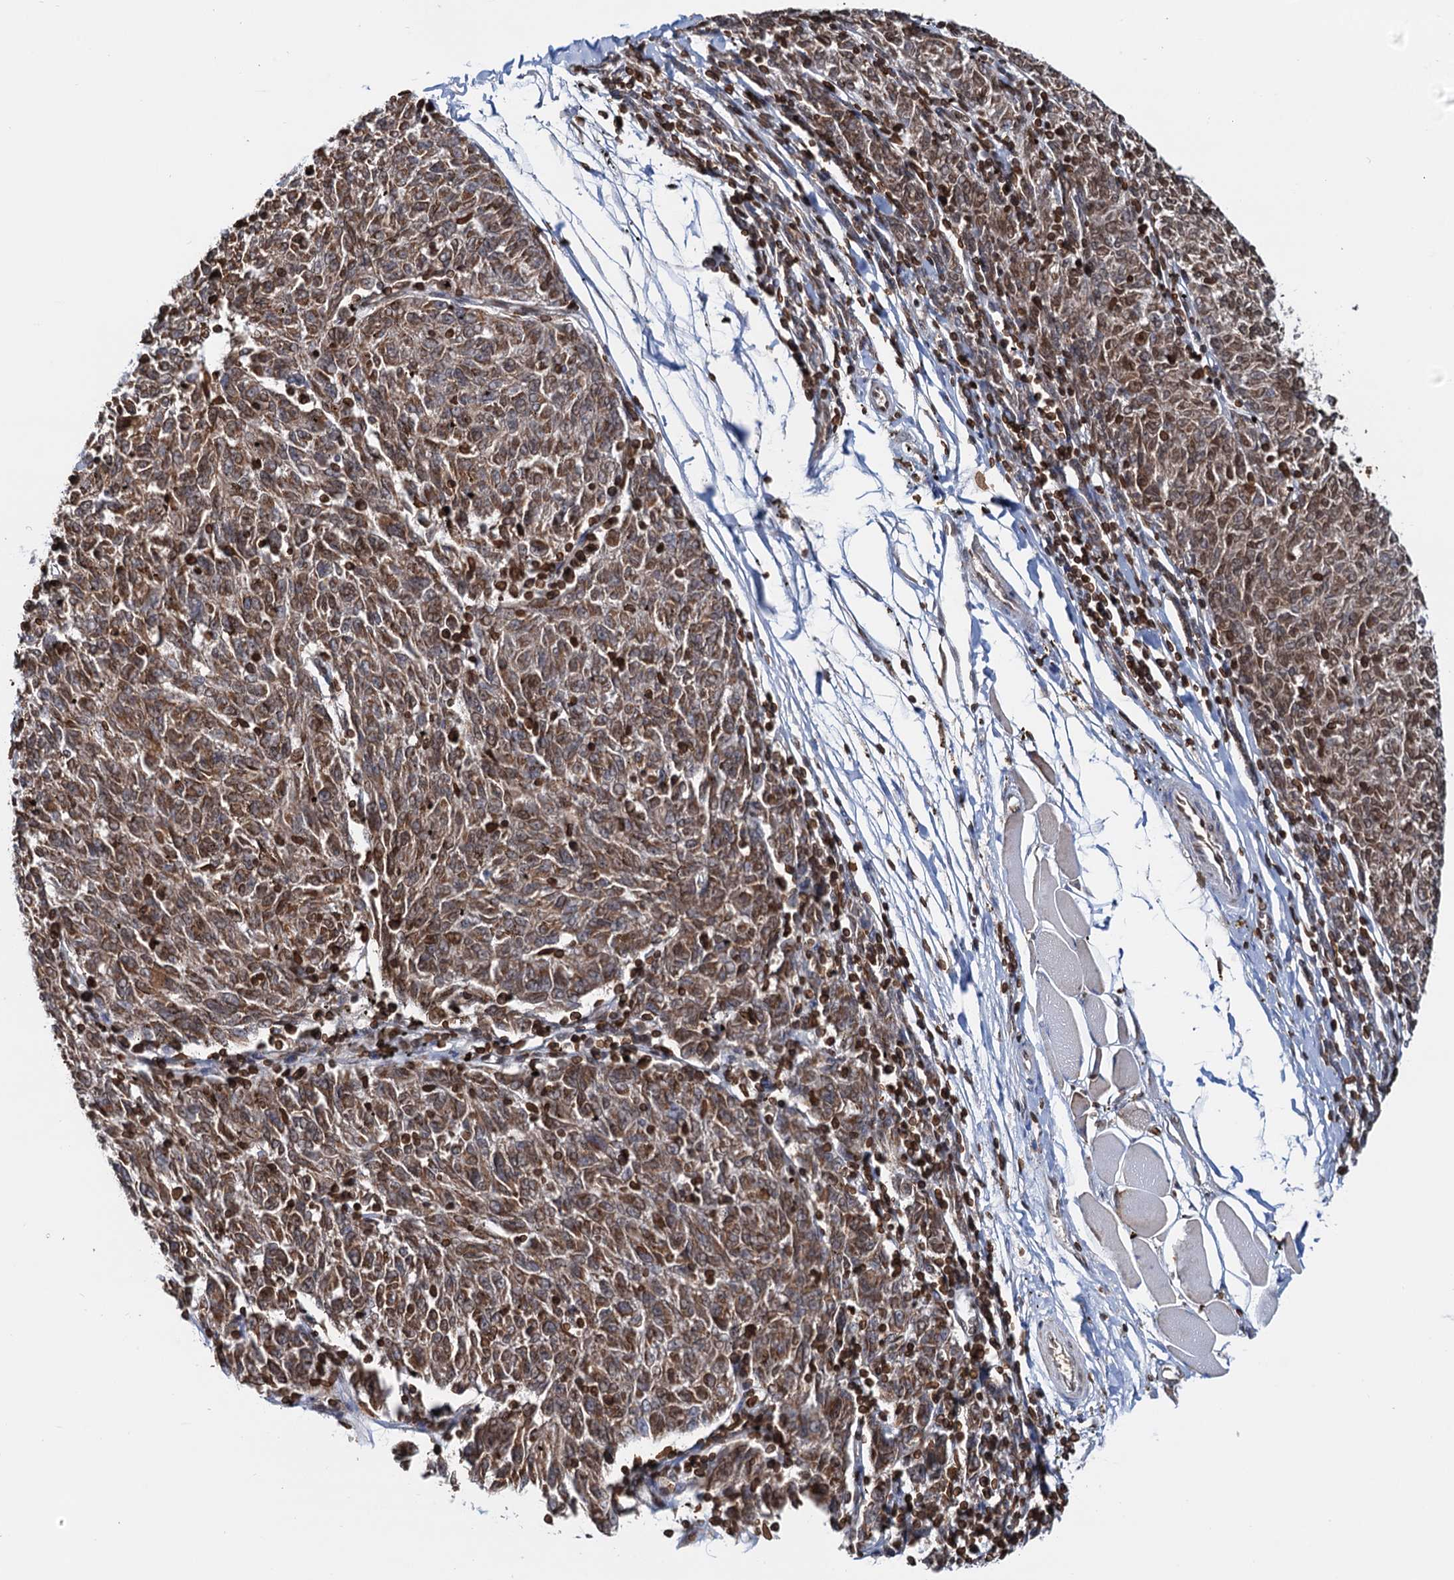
{"staining": {"intensity": "moderate", "quantity": ">75%", "location": "nuclear"}, "tissue": "melanoma", "cell_type": "Tumor cells", "image_type": "cancer", "snomed": [{"axis": "morphology", "description": "Malignant melanoma, NOS"}, {"axis": "topography", "description": "Skin"}], "caption": "This is an image of immunohistochemistry (IHC) staining of melanoma, which shows moderate staining in the nuclear of tumor cells.", "gene": "ZC3H13", "patient": {"sex": "female", "age": 72}}